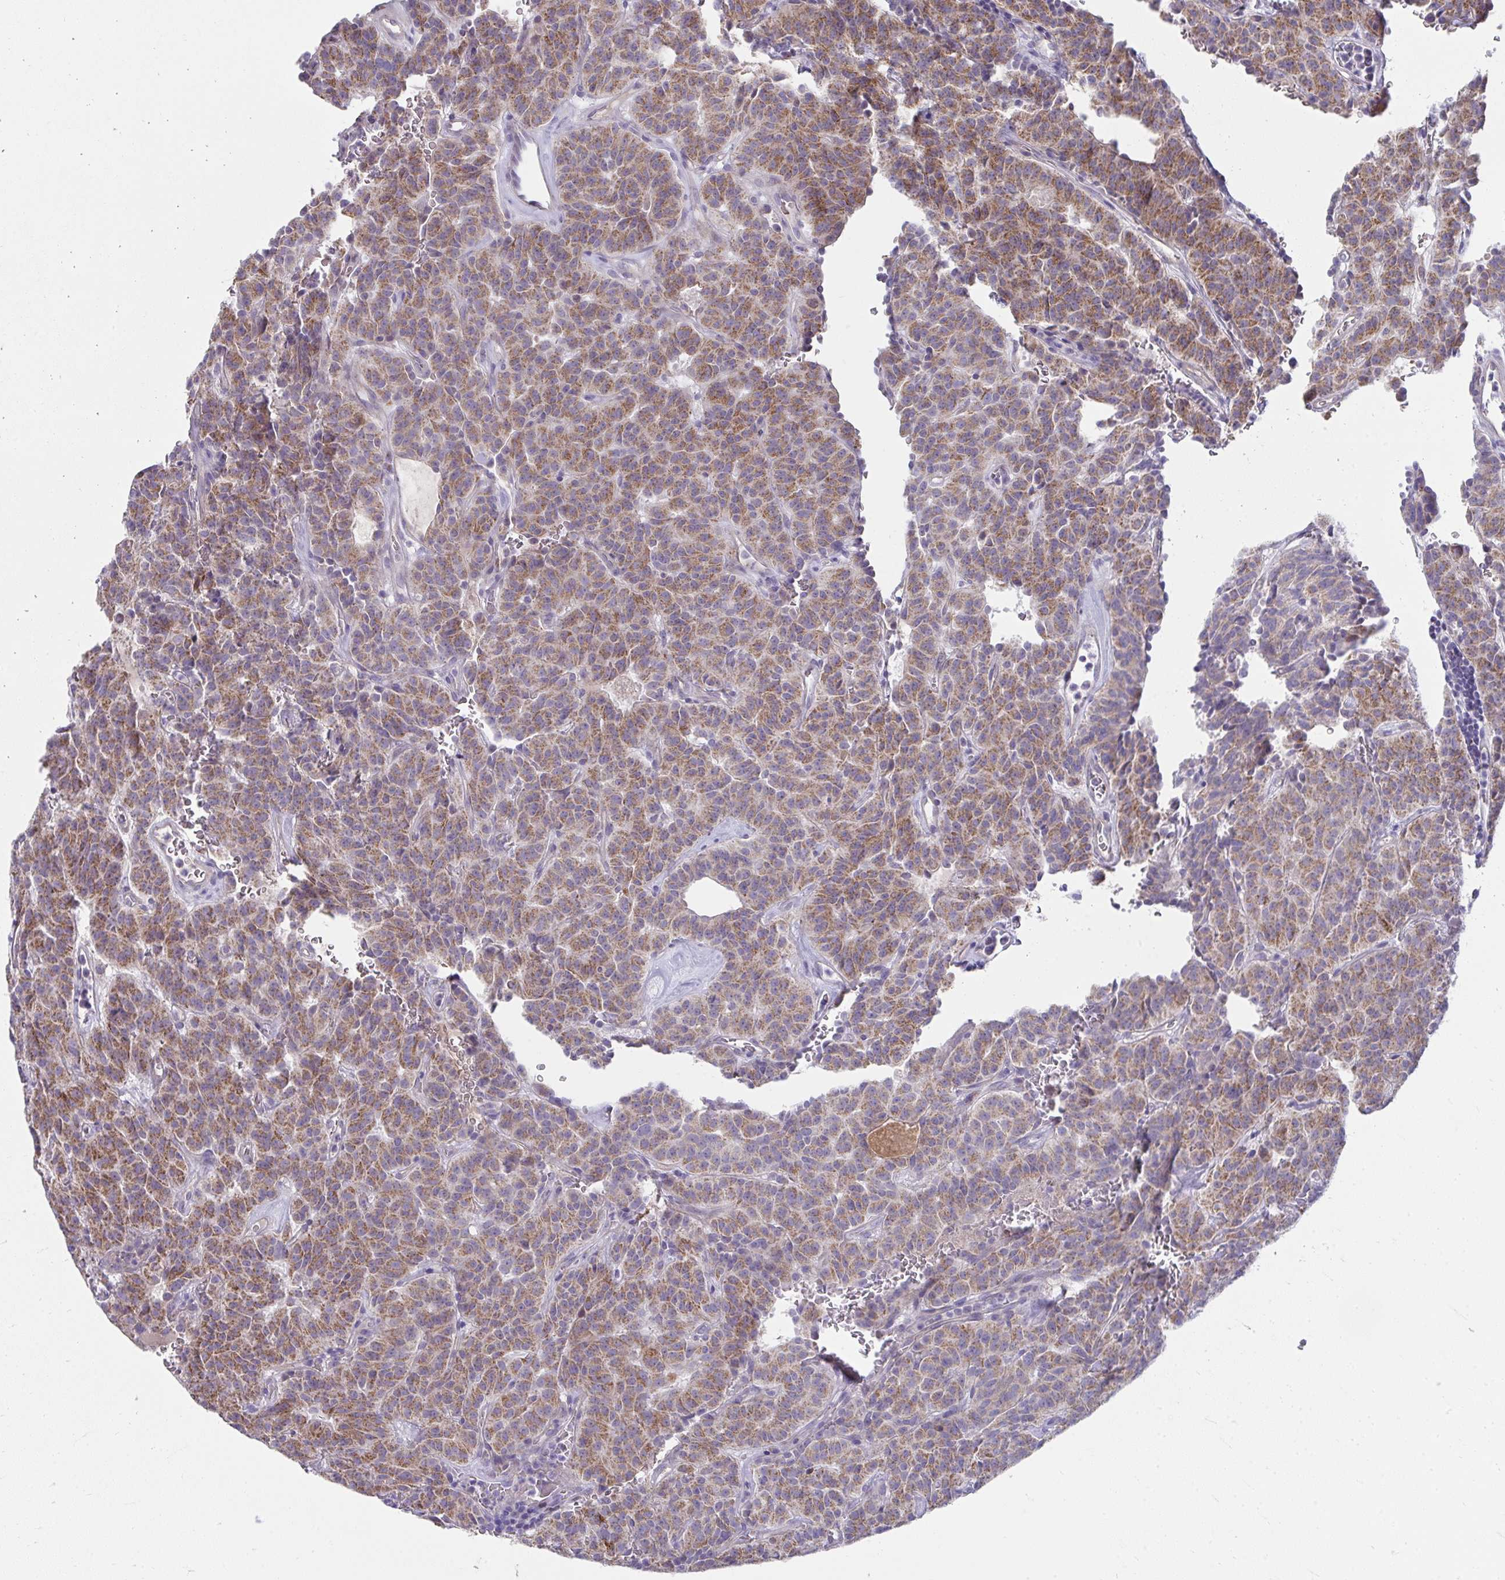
{"staining": {"intensity": "moderate", "quantity": ">75%", "location": "cytoplasmic/membranous"}, "tissue": "carcinoid", "cell_type": "Tumor cells", "image_type": "cancer", "snomed": [{"axis": "morphology", "description": "Carcinoid, malignant, NOS"}, {"axis": "topography", "description": "Lung"}], "caption": "This micrograph shows IHC staining of carcinoid (malignant), with medium moderate cytoplasmic/membranous expression in approximately >75% of tumor cells.", "gene": "PRRG3", "patient": {"sex": "female", "age": 61}}